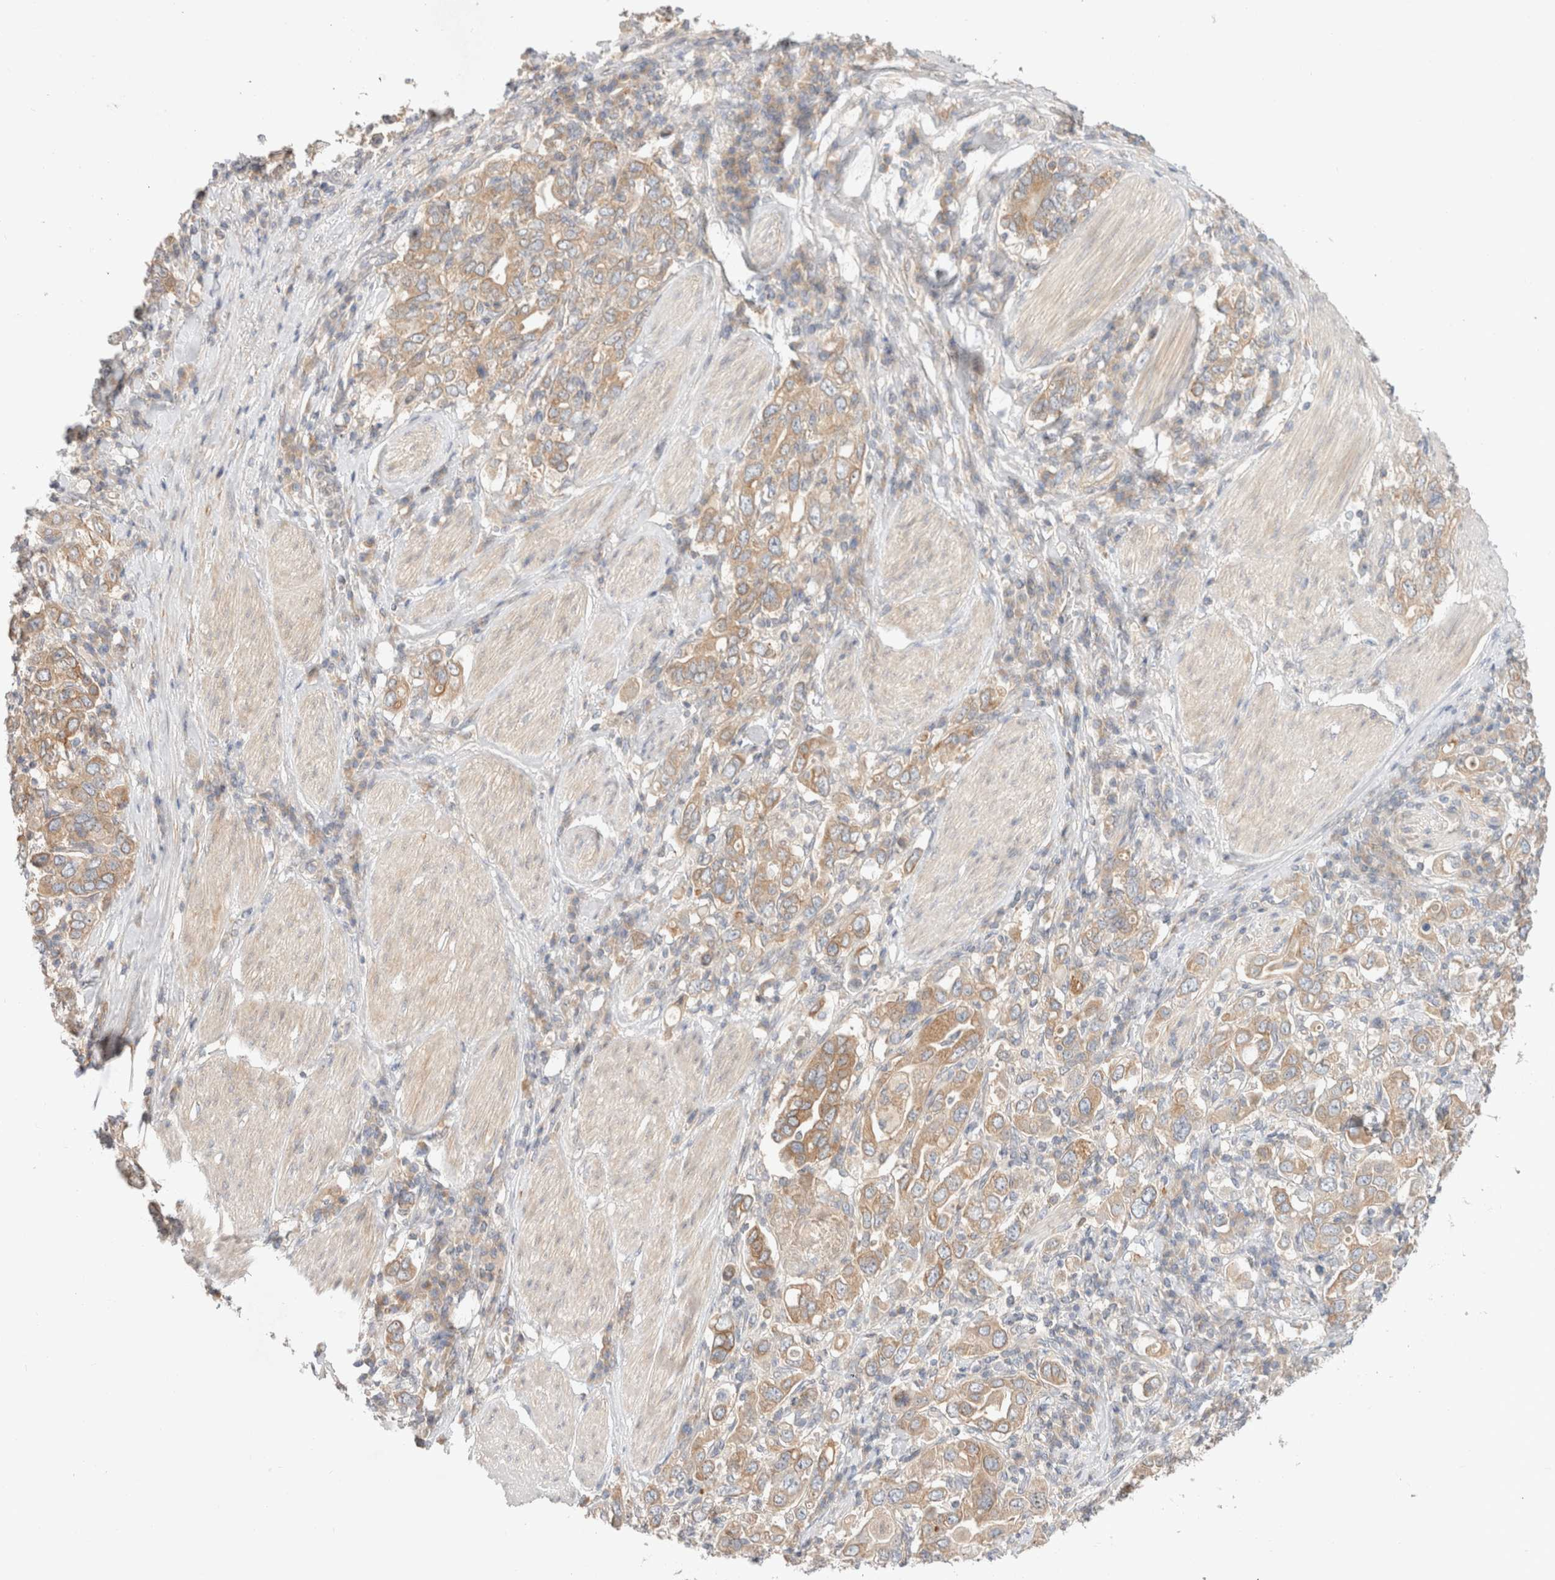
{"staining": {"intensity": "moderate", "quantity": ">75%", "location": "cytoplasmic/membranous"}, "tissue": "stomach cancer", "cell_type": "Tumor cells", "image_type": "cancer", "snomed": [{"axis": "morphology", "description": "Adenocarcinoma, NOS"}, {"axis": "topography", "description": "Stomach, upper"}], "caption": "IHC micrograph of neoplastic tissue: stomach cancer (adenocarcinoma) stained using IHC exhibits medium levels of moderate protein expression localized specifically in the cytoplasmic/membranous of tumor cells, appearing as a cytoplasmic/membranous brown color.", "gene": "MARK3", "patient": {"sex": "male", "age": 62}}